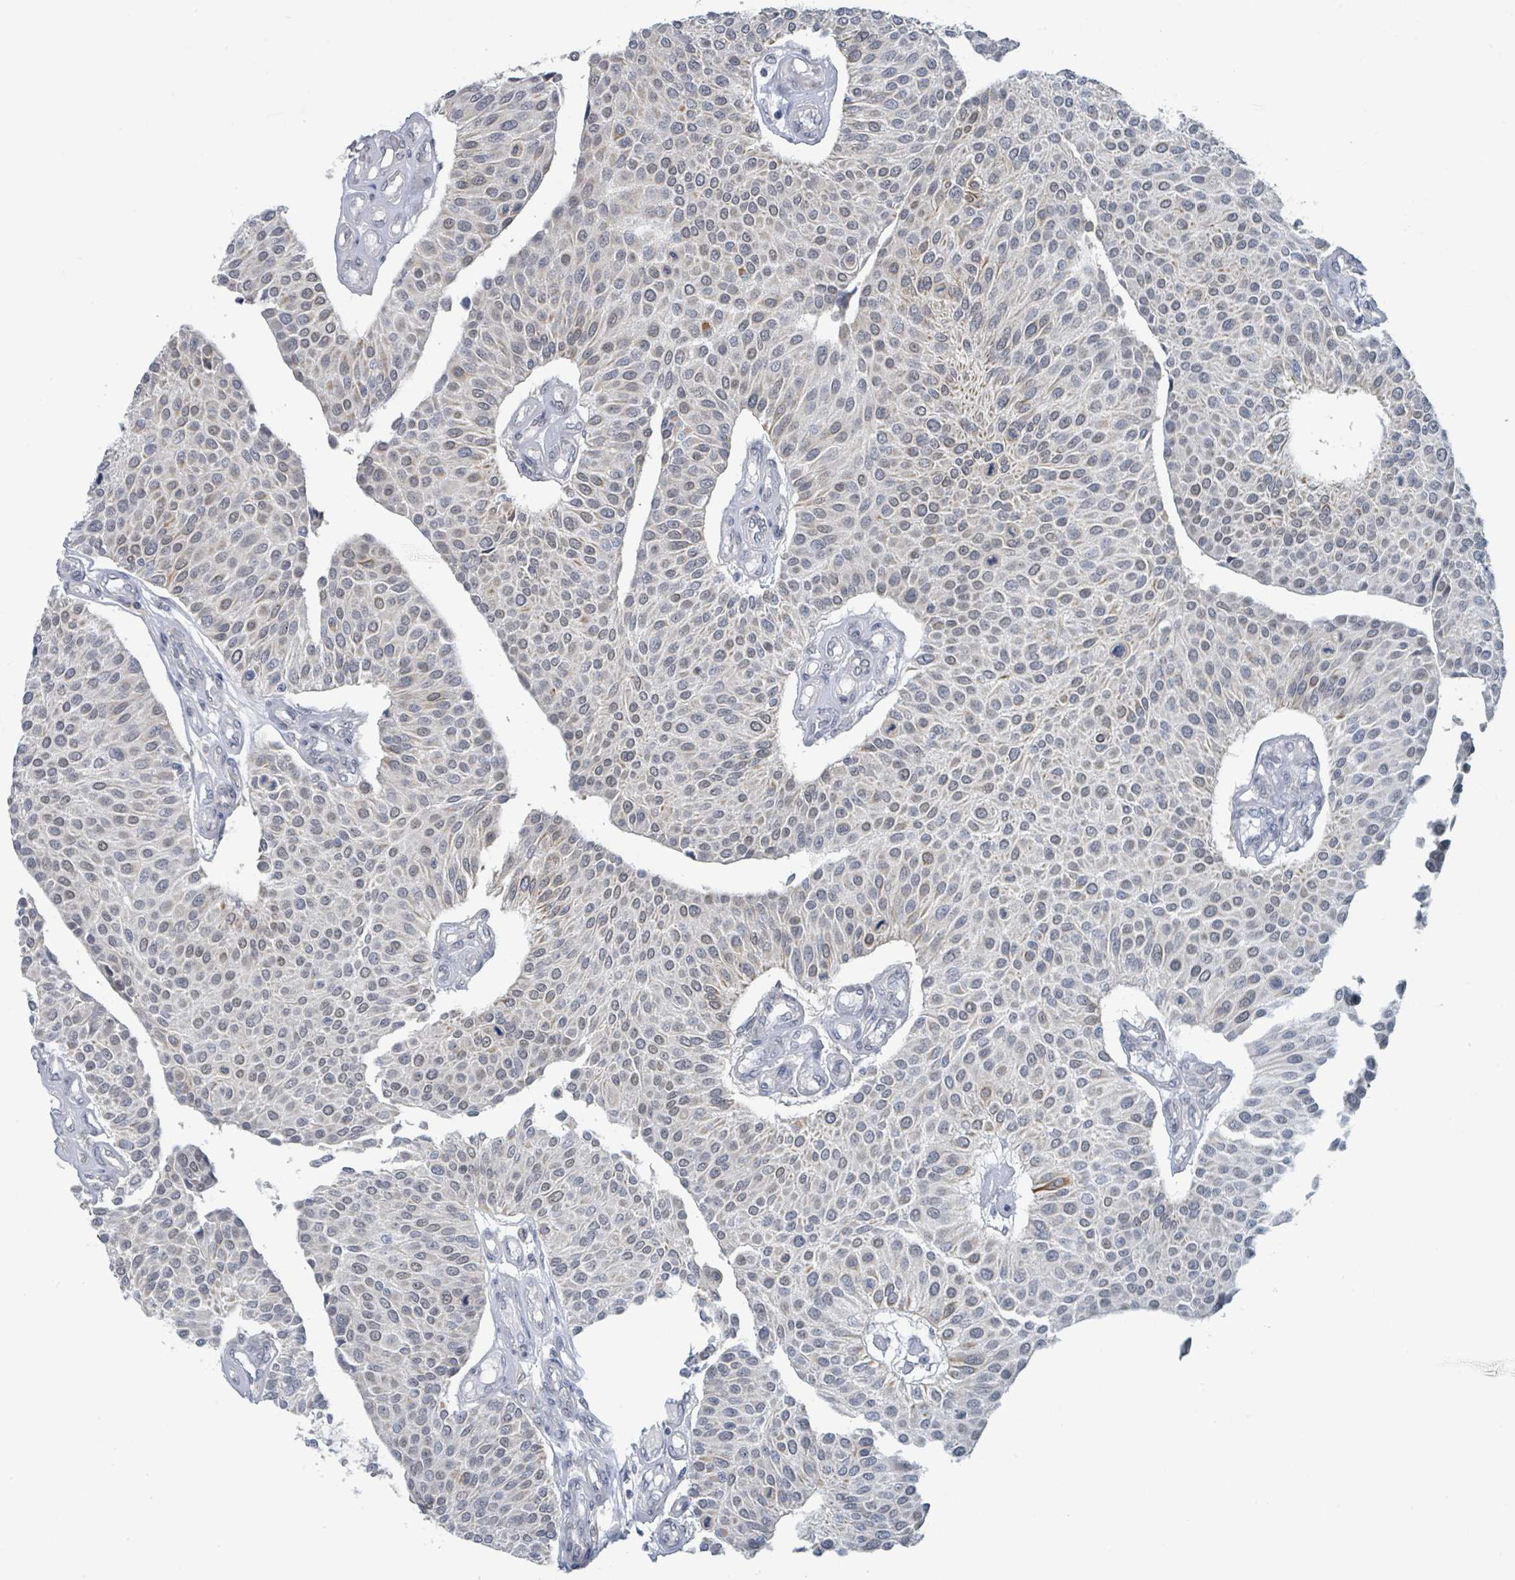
{"staining": {"intensity": "moderate", "quantity": "25%-75%", "location": "nuclear"}, "tissue": "urothelial cancer", "cell_type": "Tumor cells", "image_type": "cancer", "snomed": [{"axis": "morphology", "description": "Urothelial carcinoma, NOS"}, {"axis": "topography", "description": "Urinary bladder"}], "caption": "Immunohistochemical staining of human urothelial cancer exhibits medium levels of moderate nuclear protein expression in approximately 25%-75% of tumor cells. The staining is performed using DAB brown chromogen to label protein expression. The nuclei are counter-stained blue using hematoxylin.", "gene": "ANKRD55", "patient": {"sex": "male", "age": 55}}